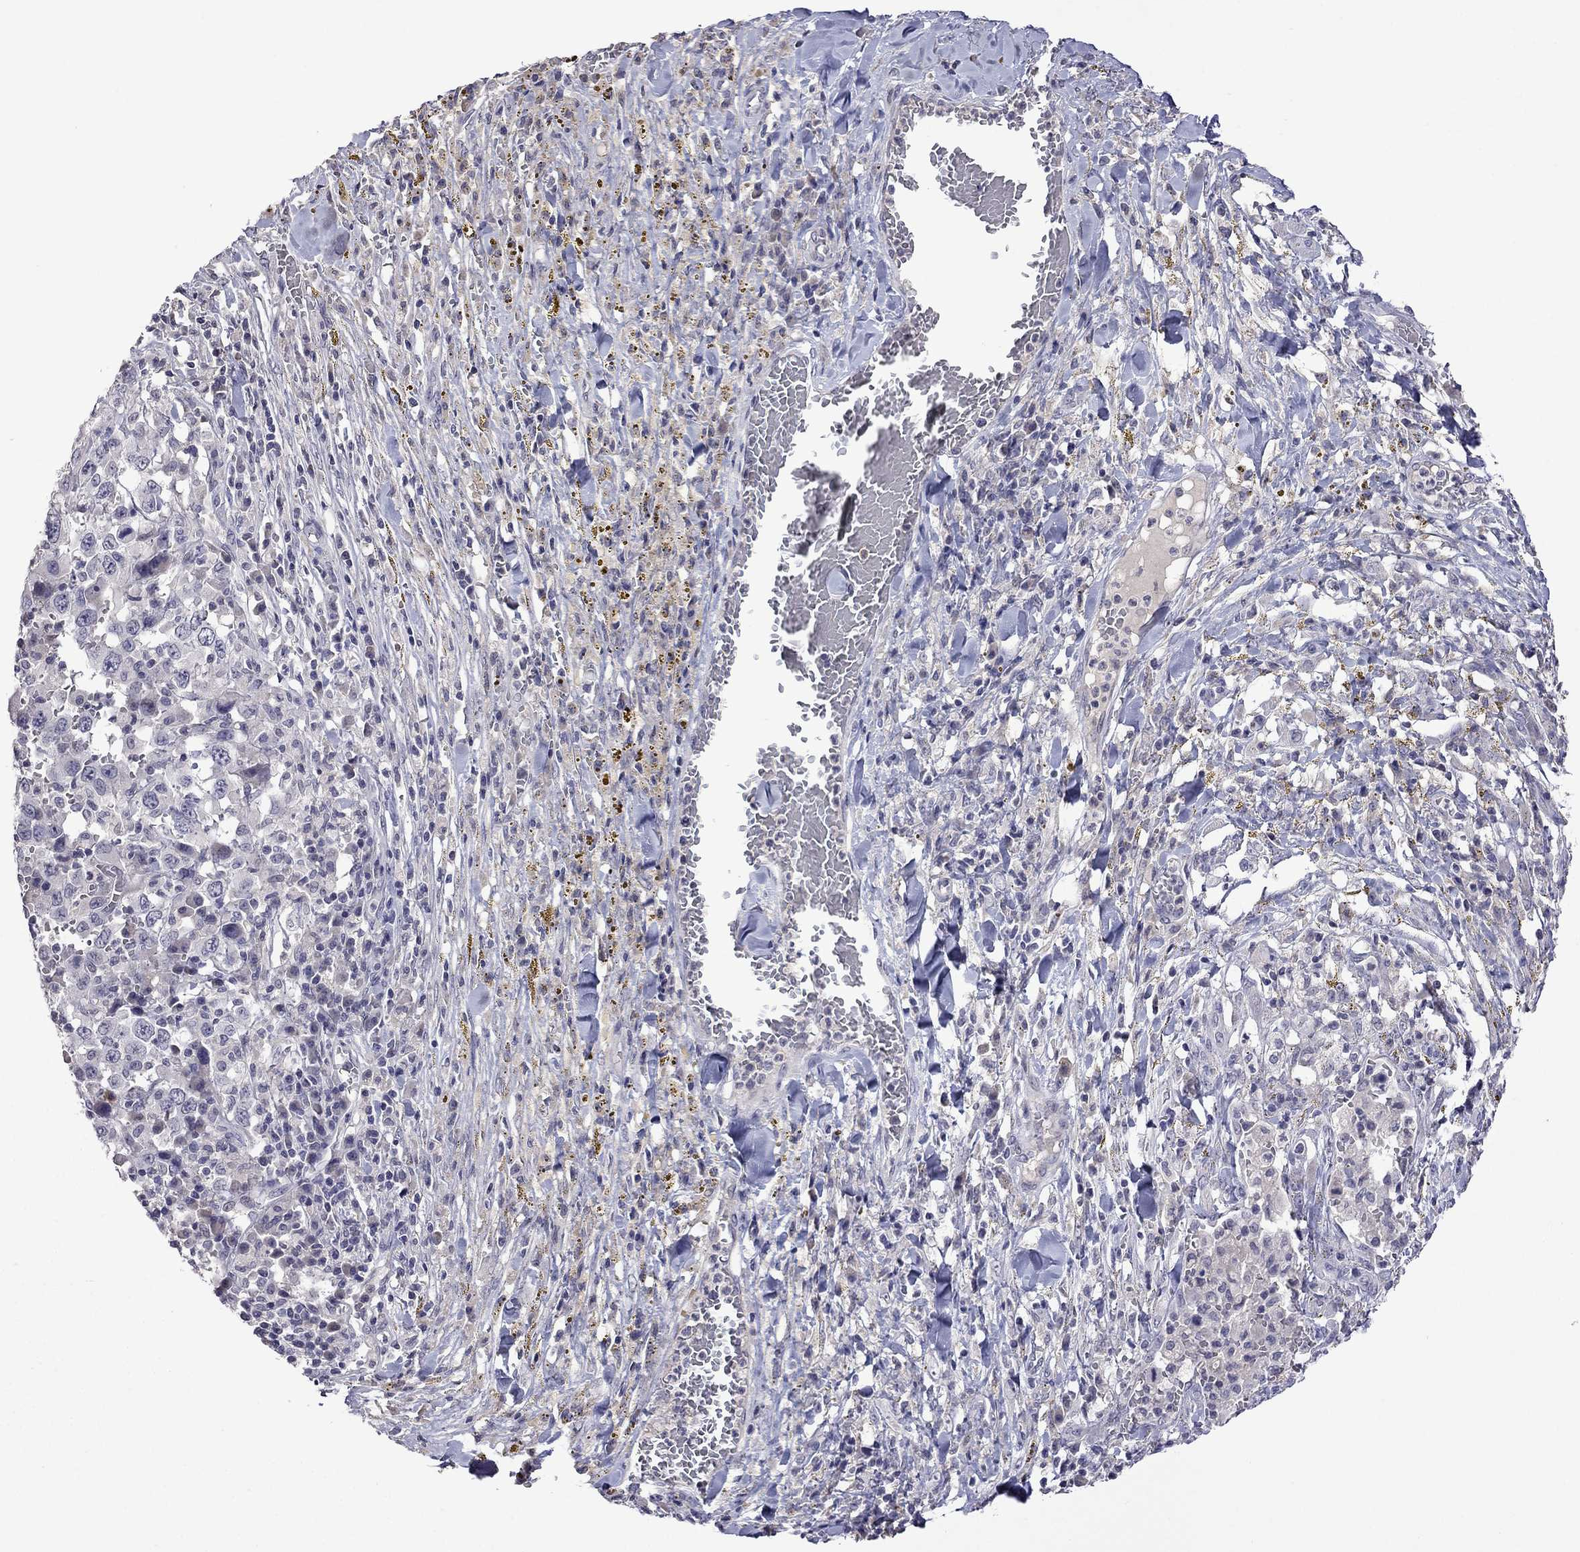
{"staining": {"intensity": "negative", "quantity": "none", "location": "none"}, "tissue": "melanoma", "cell_type": "Tumor cells", "image_type": "cancer", "snomed": [{"axis": "morphology", "description": "Malignant melanoma, NOS"}, {"axis": "topography", "description": "Skin"}], "caption": "The immunohistochemistry (IHC) histopathology image has no significant staining in tumor cells of malignant melanoma tissue.", "gene": "STAR", "patient": {"sex": "female", "age": 91}}